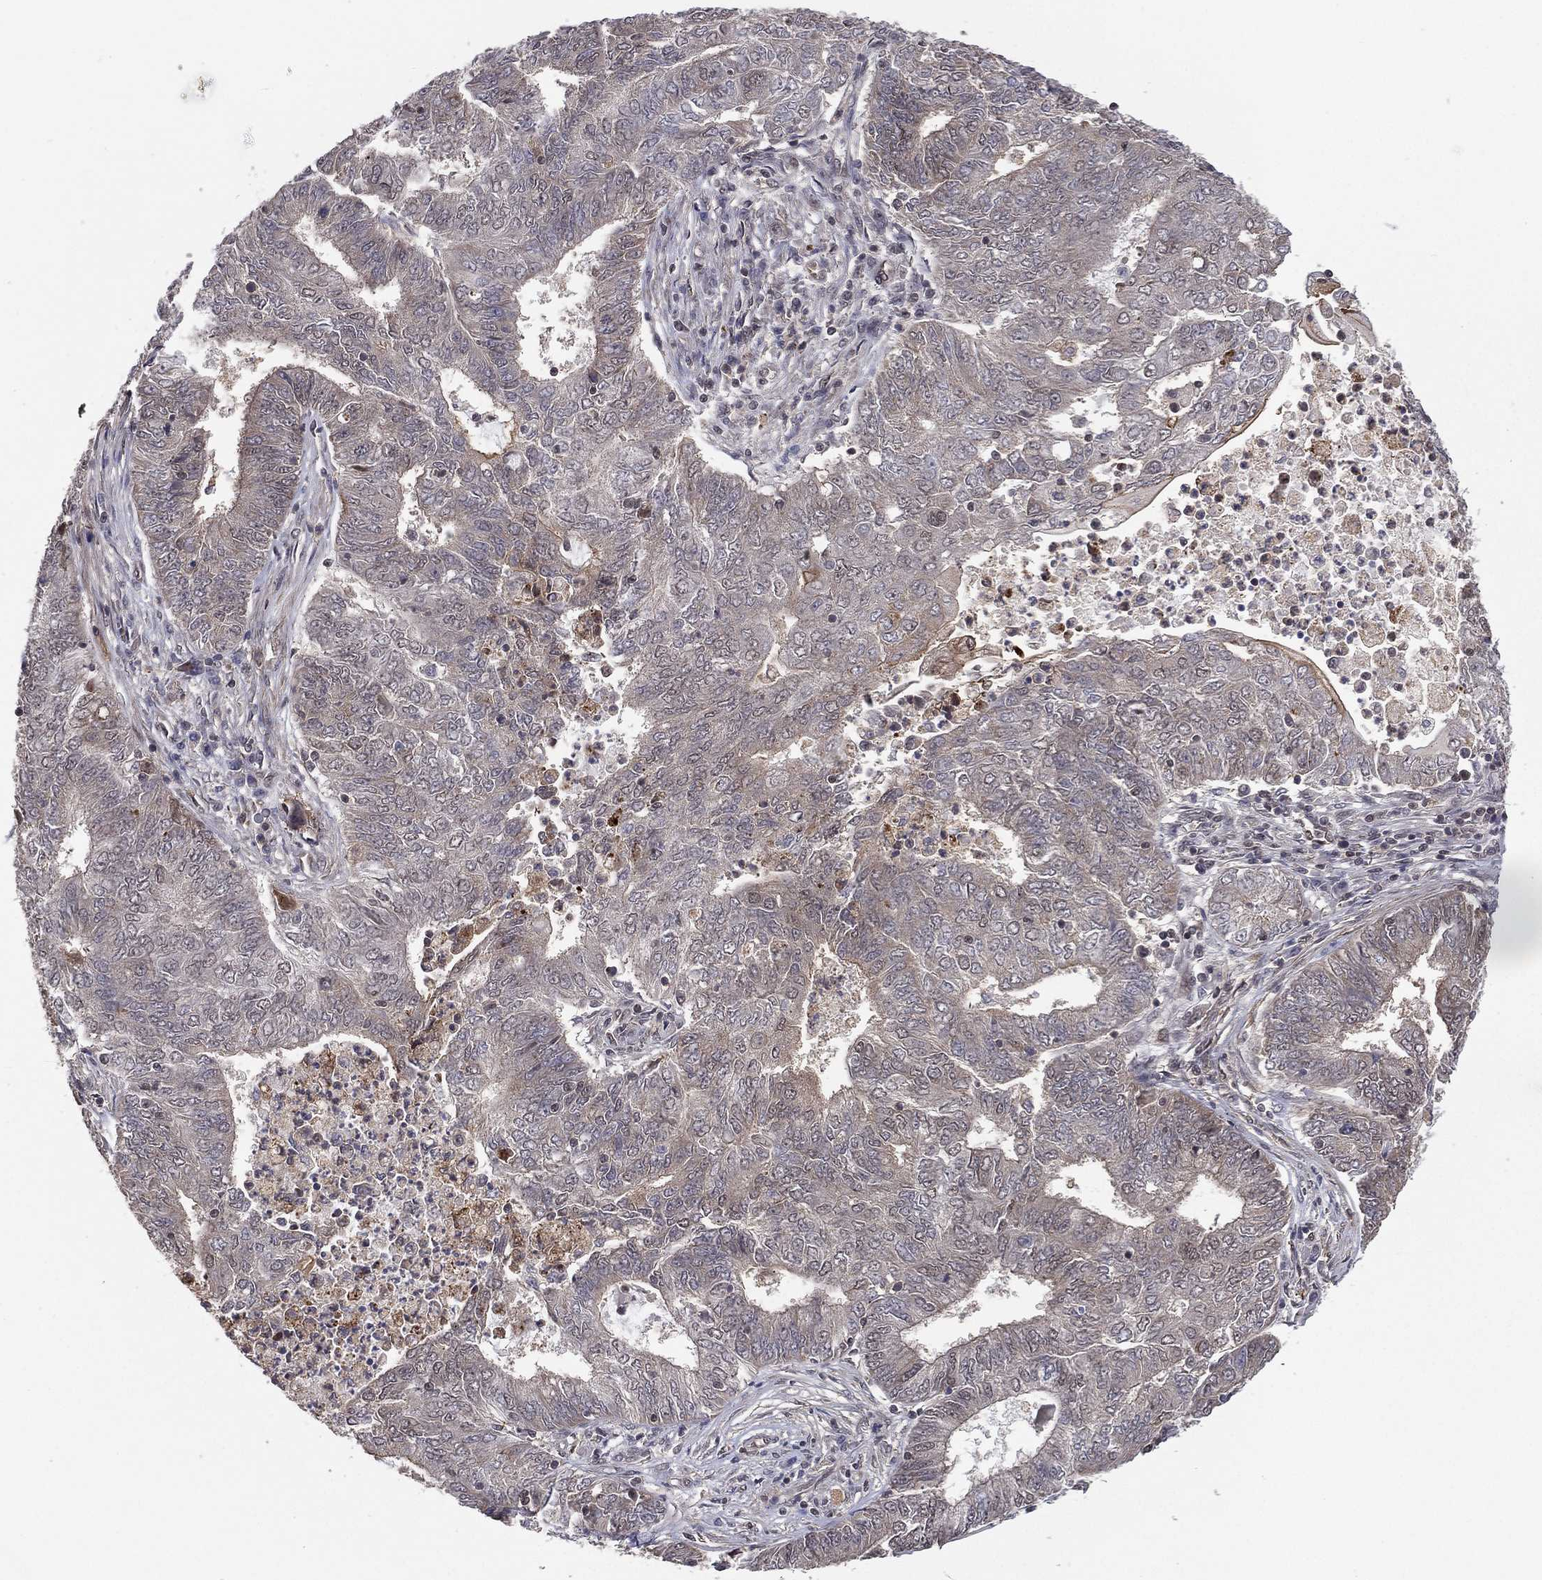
{"staining": {"intensity": "weak", "quantity": "25%-75%", "location": "nuclear"}, "tissue": "endometrial cancer", "cell_type": "Tumor cells", "image_type": "cancer", "snomed": [{"axis": "morphology", "description": "Adenocarcinoma, NOS"}, {"axis": "topography", "description": "Endometrium"}], "caption": "Immunohistochemistry (IHC) staining of endometrial cancer (adenocarcinoma), which shows low levels of weak nuclear expression in about 25%-75% of tumor cells indicating weak nuclear protein expression. The staining was performed using DAB (3,3'-diaminobenzidine) (brown) for protein detection and nuclei were counterstained in hematoxylin (blue).", "gene": "GPALPP1", "patient": {"sex": "female", "age": 62}}